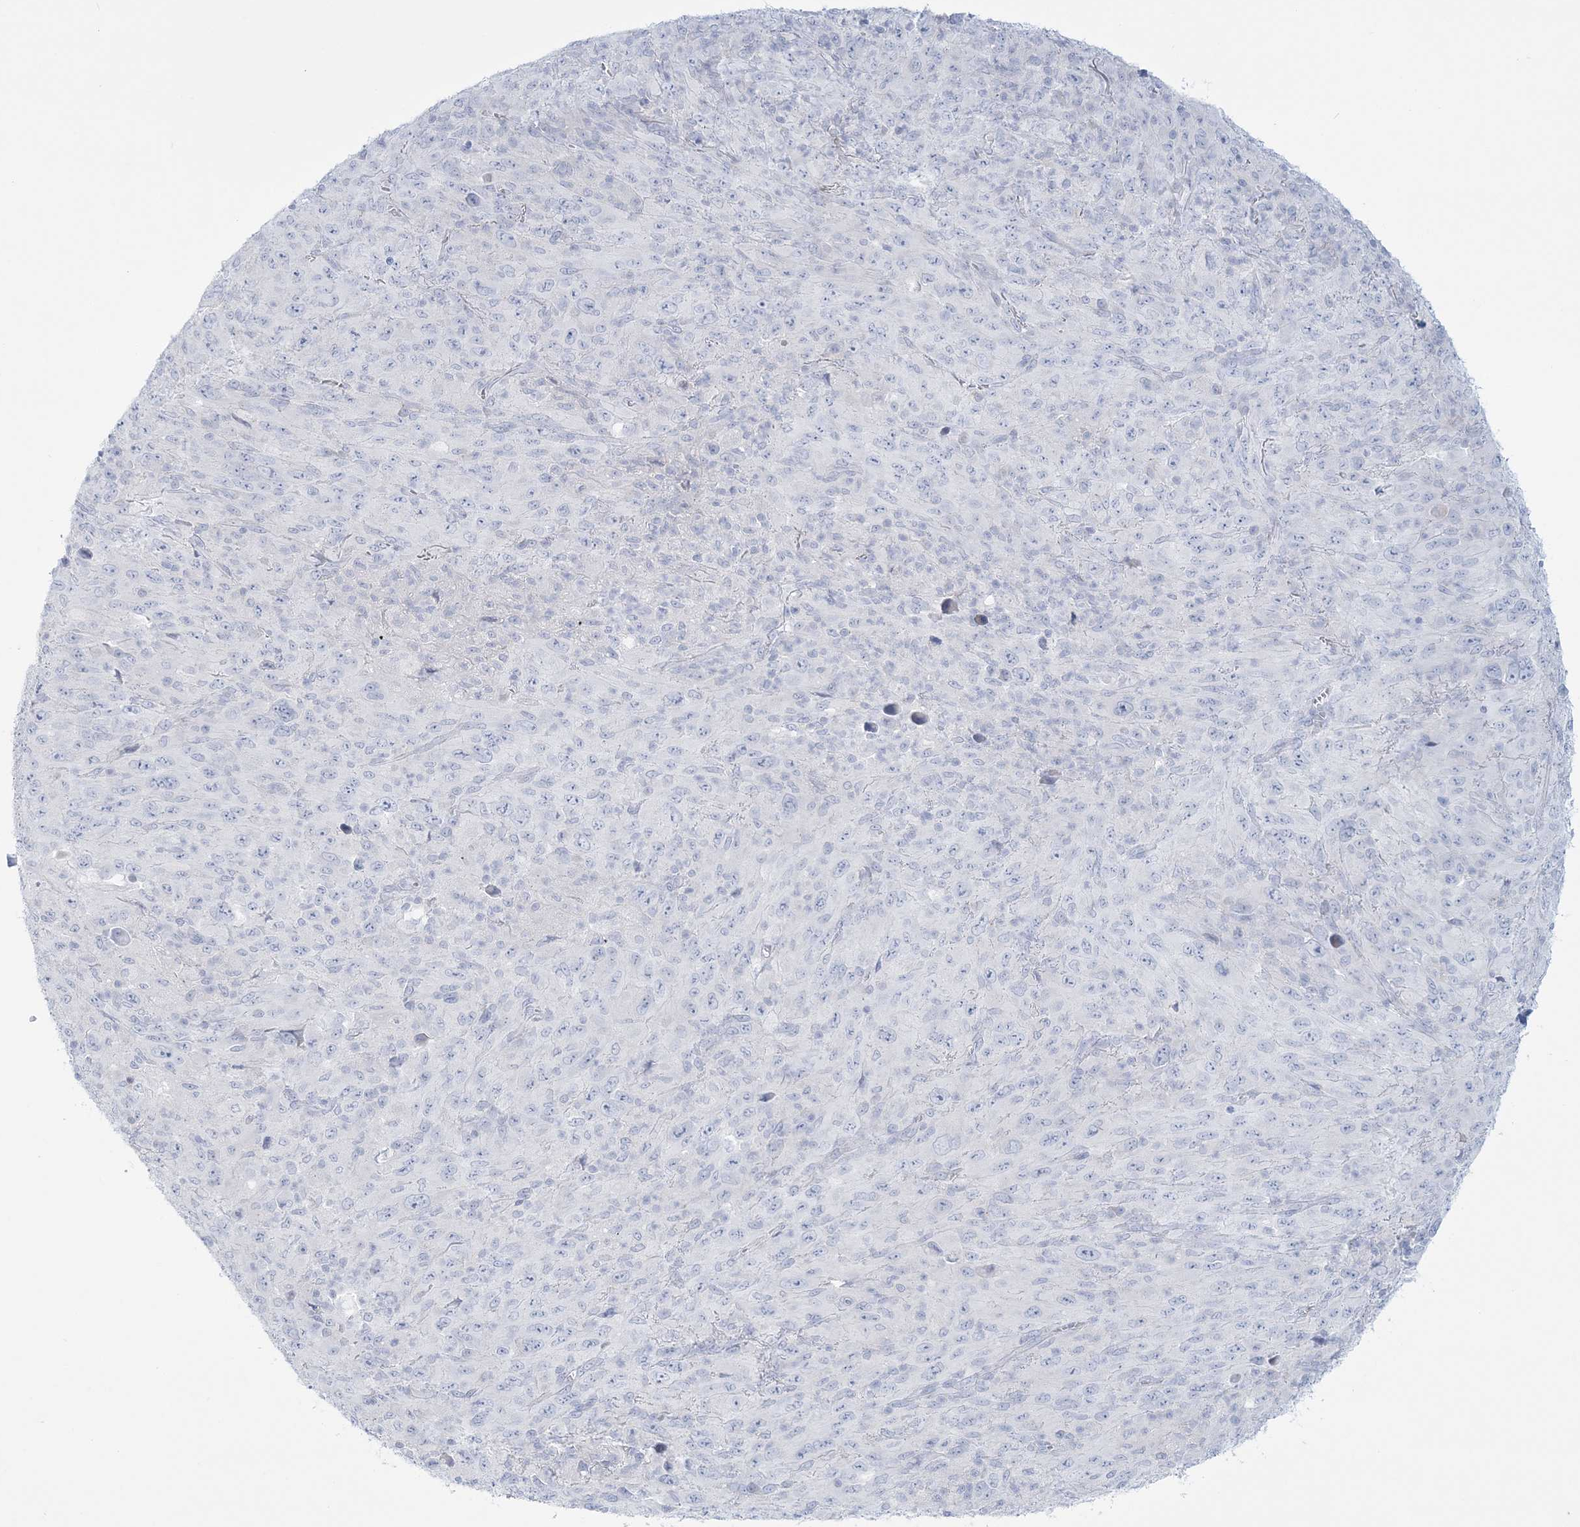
{"staining": {"intensity": "negative", "quantity": "none", "location": "none"}, "tissue": "melanoma", "cell_type": "Tumor cells", "image_type": "cancer", "snomed": [{"axis": "morphology", "description": "Malignant melanoma, Metastatic site"}, {"axis": "topography", "description": "Skin"}], "caption": "IHC image of malignant melanoma (metastatic site) stained for a protein (brown), which demonstrates no expression in tumor cells.", "gene": "ADGB", "patient": {"sex": "female", "age": 56}}